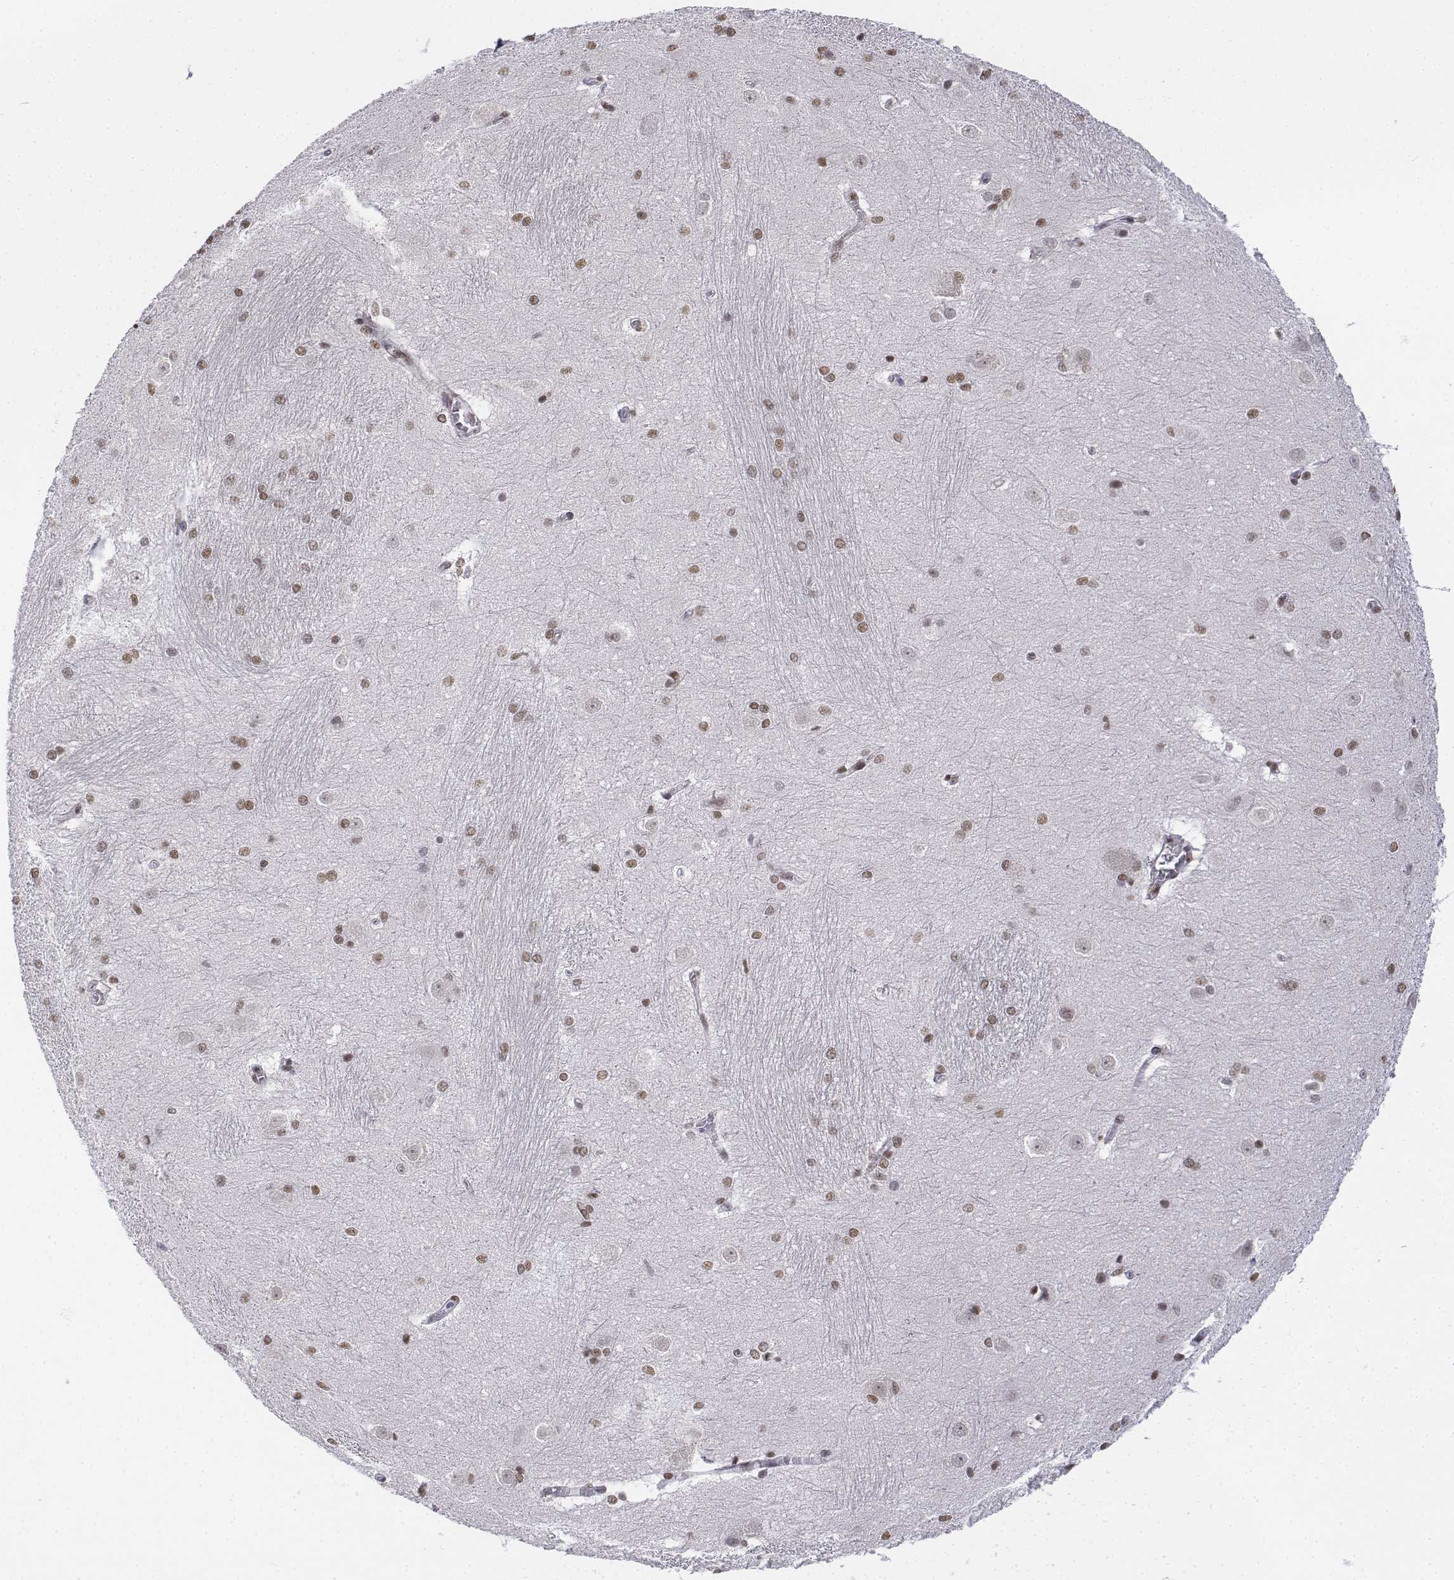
{"staining": {"intensity": "moderate", "quantity": ">75%", "location": "nuclear"}, "tissue": "hippocampus", "cell_type": "Glial cells", "image_type": "normal", "snomed": [{"axis": "morphology", "description": "Normal tissue, NOS"}, {"axis": "topography", "description": "Cerebral cortex"}, {"axis": "topography", "description": "Hippocampus"}], "caption": "This image reveals benign hippocampus stained with IHC to label a protein in brown. The nuclear of glial cells show moderate positivity for the protein. Nuclei are counter-stained blue.", "gene": "SETD1A", "patient": {"sex": "female", "age": 19}}